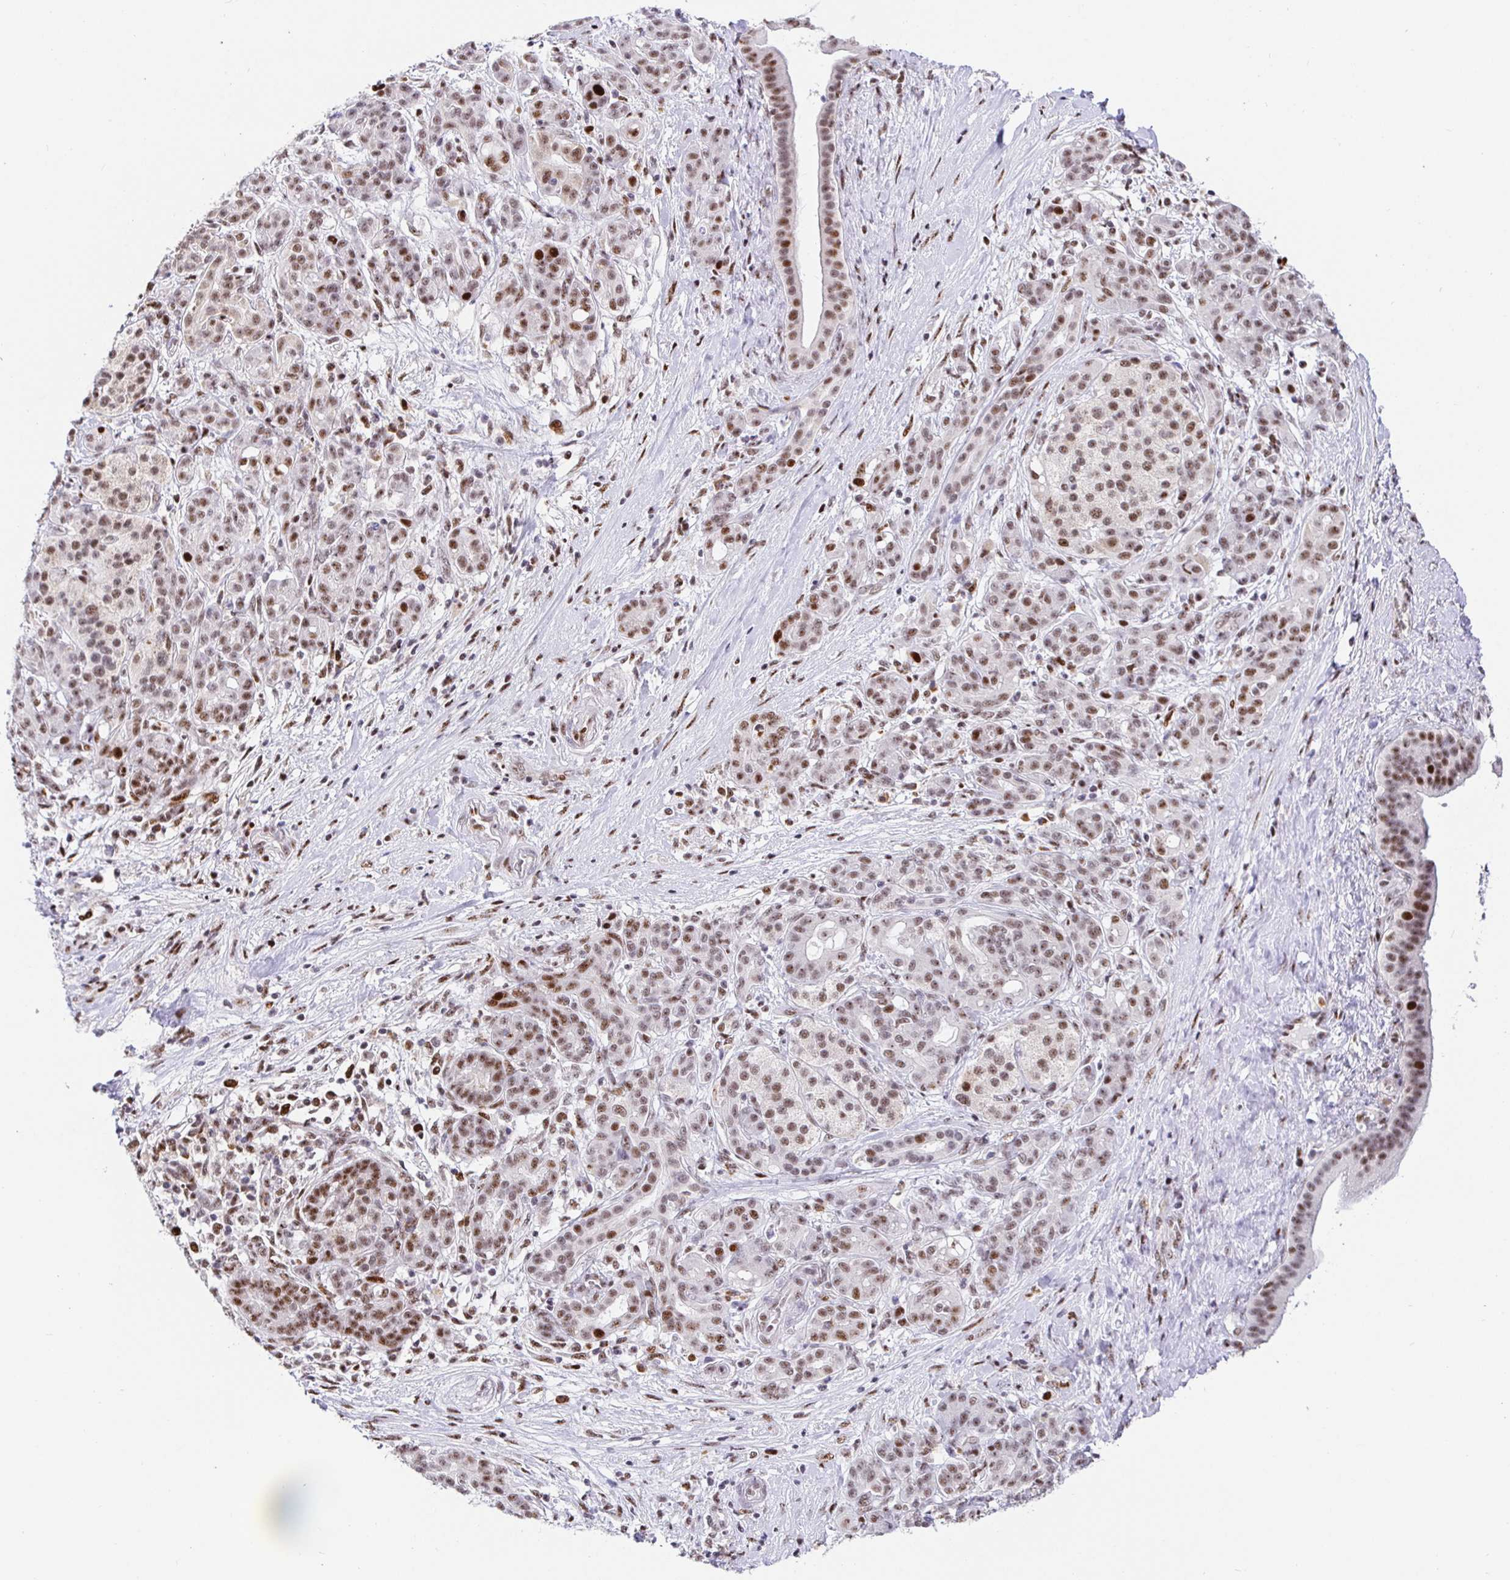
{"staining": {"intensity": "moderate", "quantity": ">75%", "location": "nuclear"}, "tissue": "pancreatic cancer", "cell_type": "Tumor cells", "image_type": "cancer", "snomed": [{"axis": "morphology", "description": "Adenocarcinoma, NOS"}, {"axis": "topography", "description": "Pancreas"}], "caption": "Brown immunohistochemical staining in pancreatic cancer shows moderate nuclear positivity in approximately >75% of tumor cells.", "gene": "SETD5", "patient": {"sex": "male", "age": 44}}